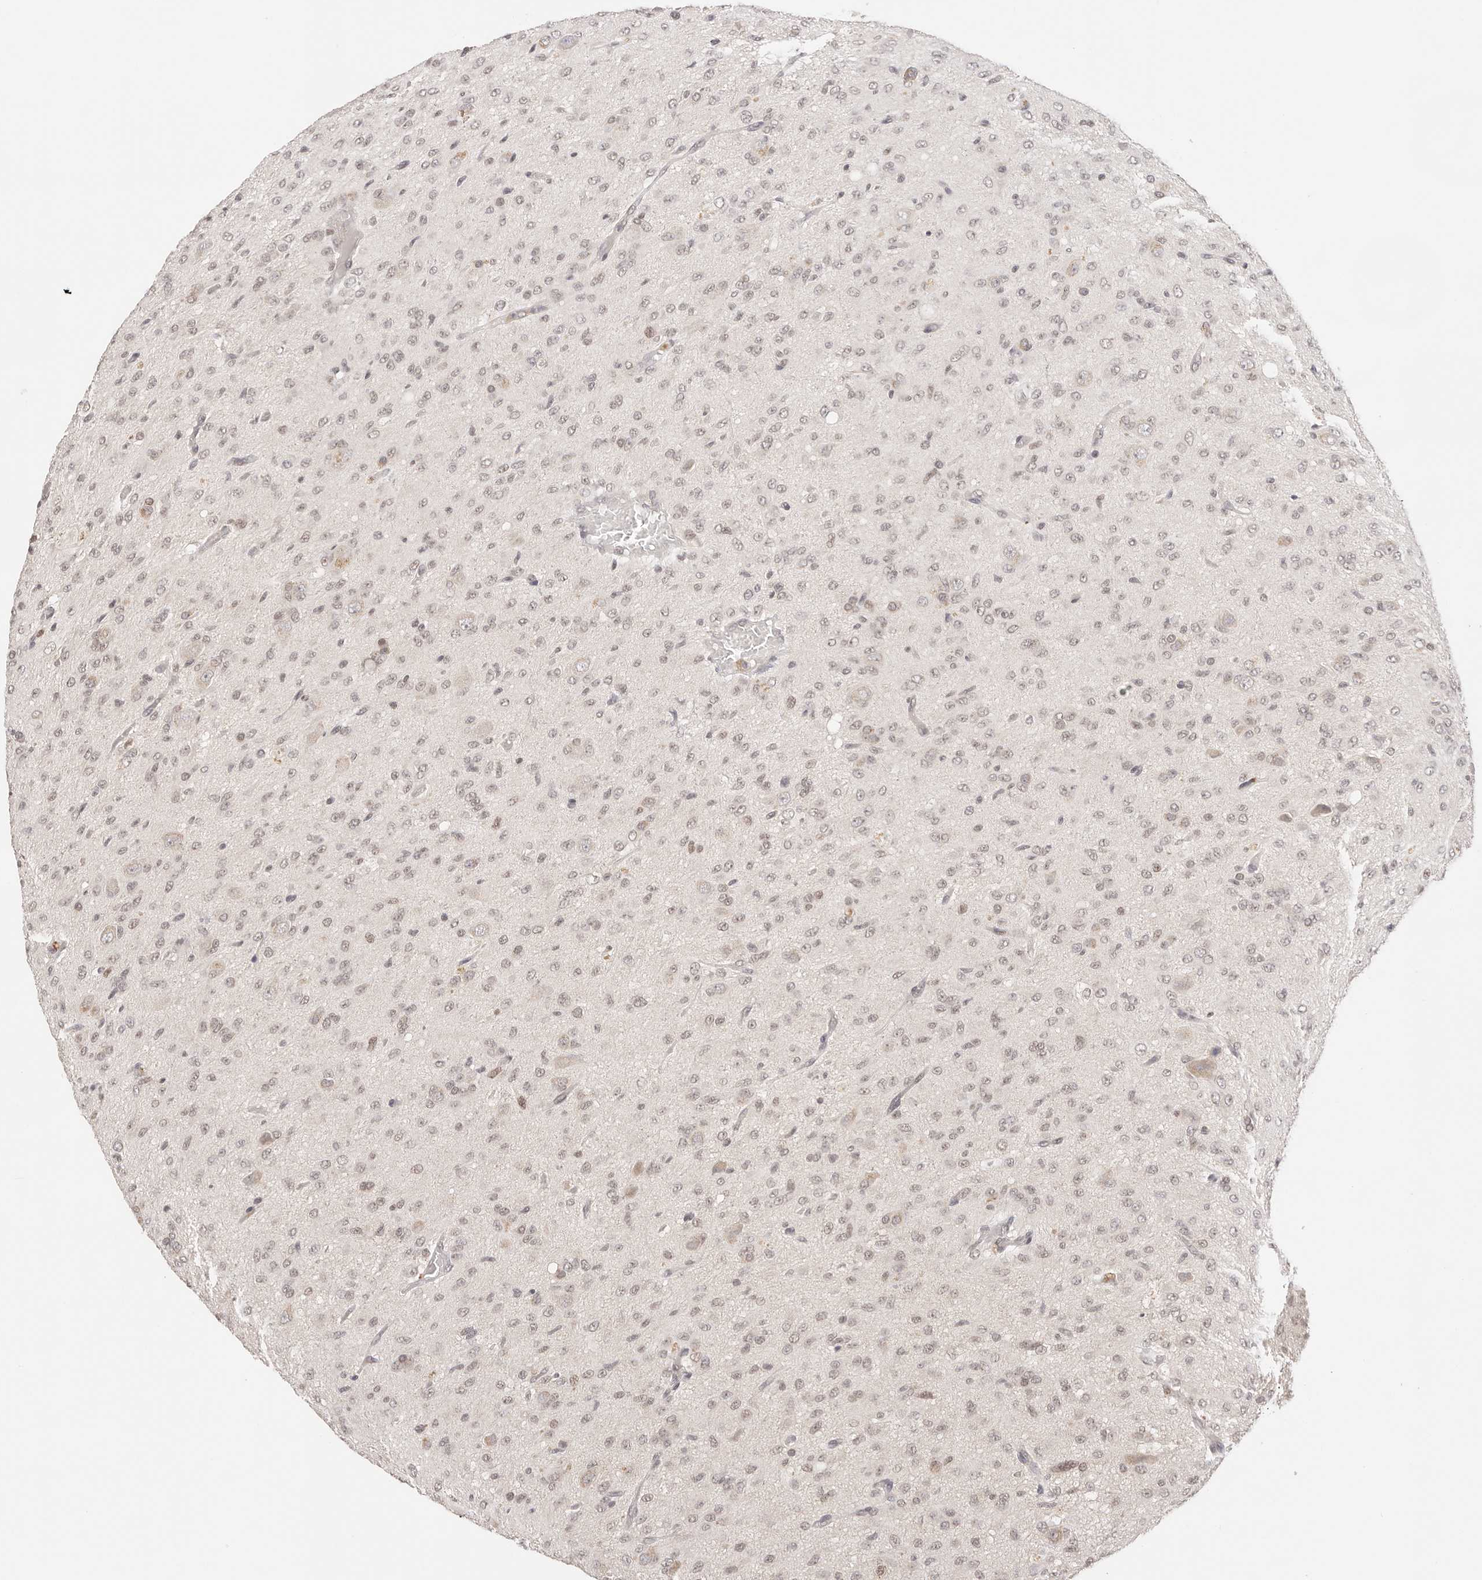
{"staining": {"intensity": "weak", "quantity": ">75%", "location": "nuclear"}, "tissue": "glioma", "cell_type": "Tumor cells", "image_type": "cancer", "snomed": [{"axis": "morphology", "description": "Glioma, malignant, High grade"}, {"axis": "topography", "description": "Brain"}], "caption": "The image reveals staining of malignant glioma (high-grade), revealing weak nuclear protein staining (brown color) within tumor cells.", "gene": "RFC3", "patient": {"sex": "female", "age": 59}}